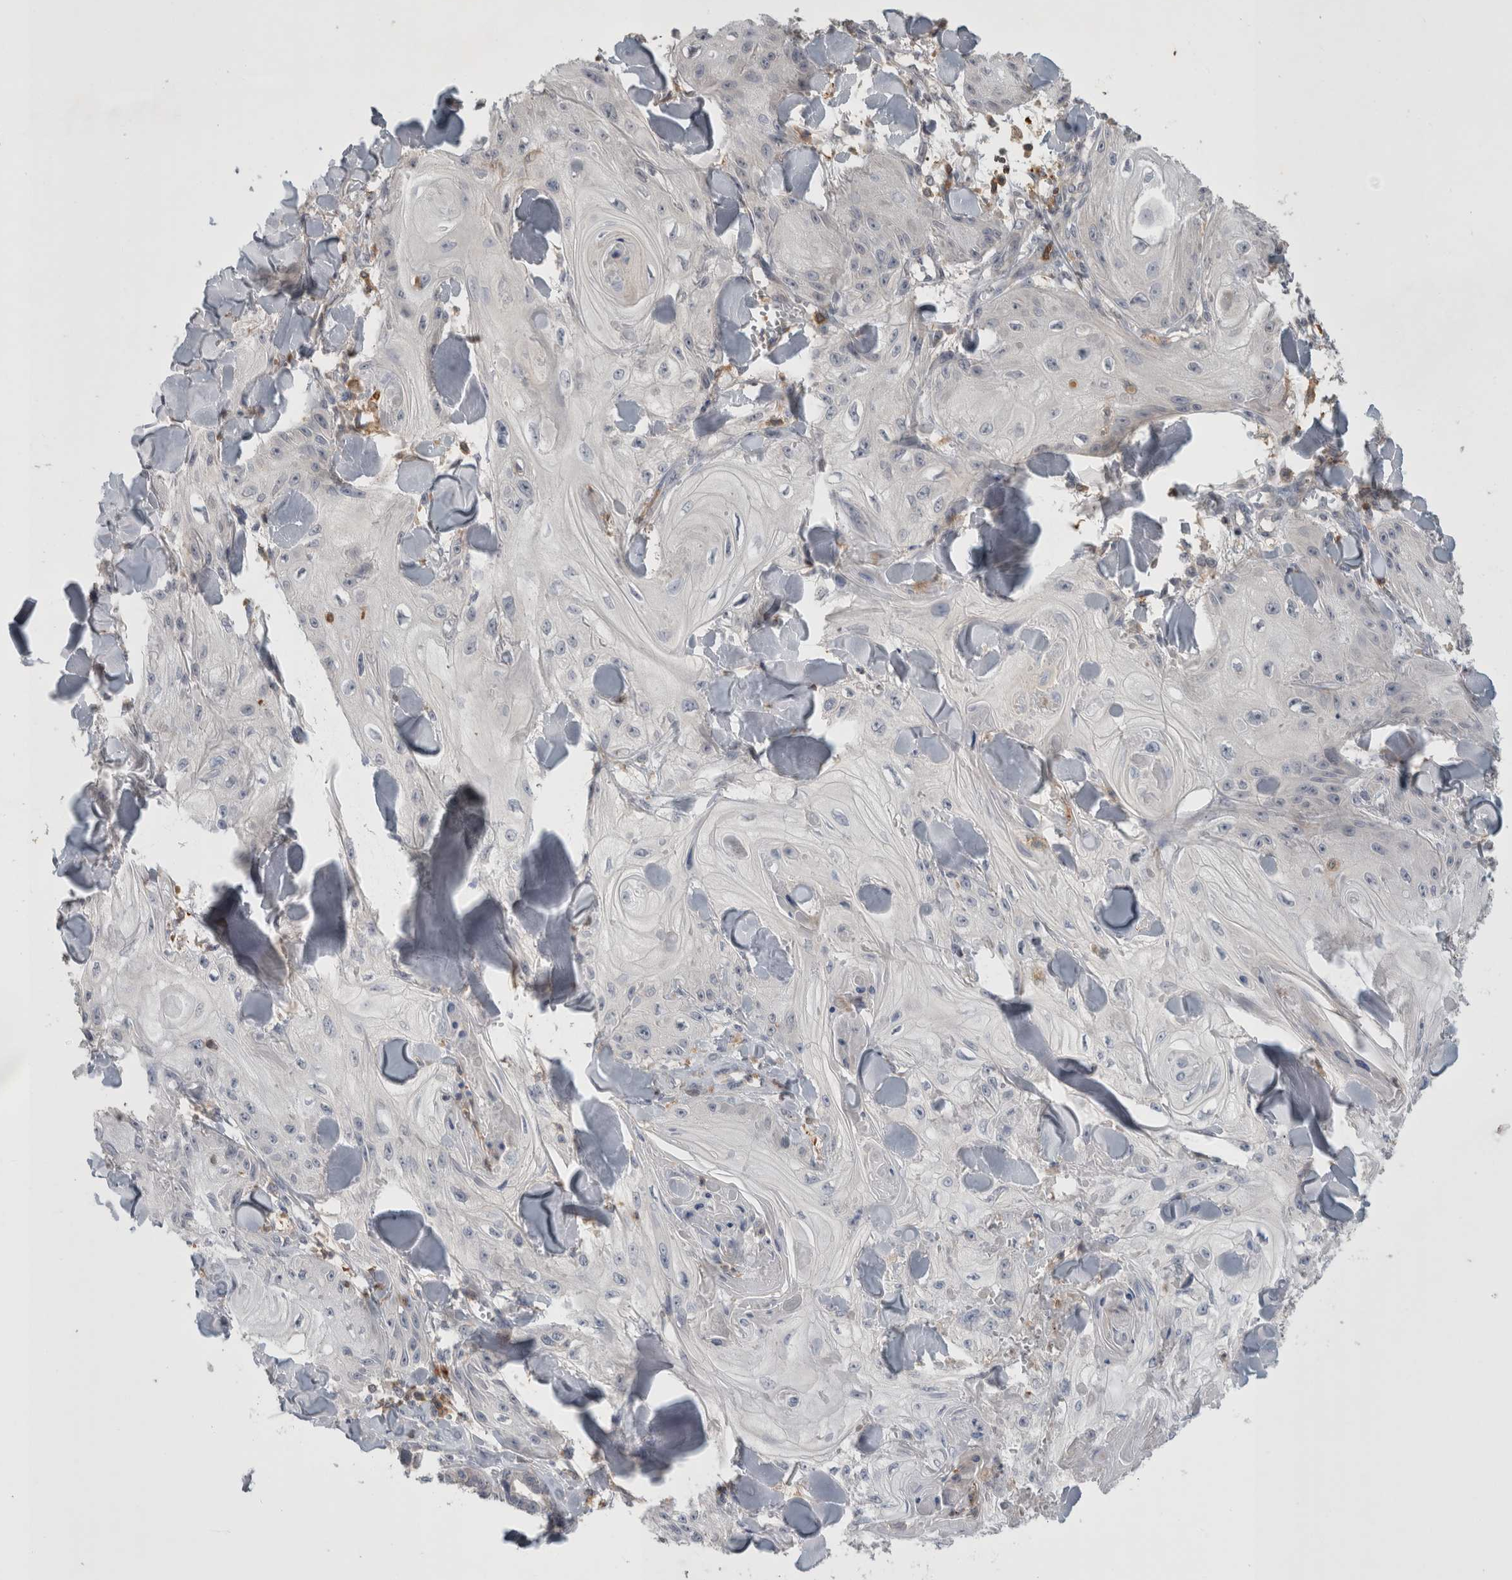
{"staining": {"intensity": "negative", "quantity": "none", "location": "none"}, "tissue": "skin cancer", "cell_type": "Tumor cells", "image_type": "cancer", "snomed": [{"axis": "morphology", "description": "Squamous cell carcinoma, NOS"}, {"axis": "topography", "description": "Skin"}], "caption": "Photomicrograph shows no significant protein expression in tumor cells of skin cancer (squamous cell carcinoma).", "gene": "GFRA2", "patient": {"sex": "male", "age": 74}}